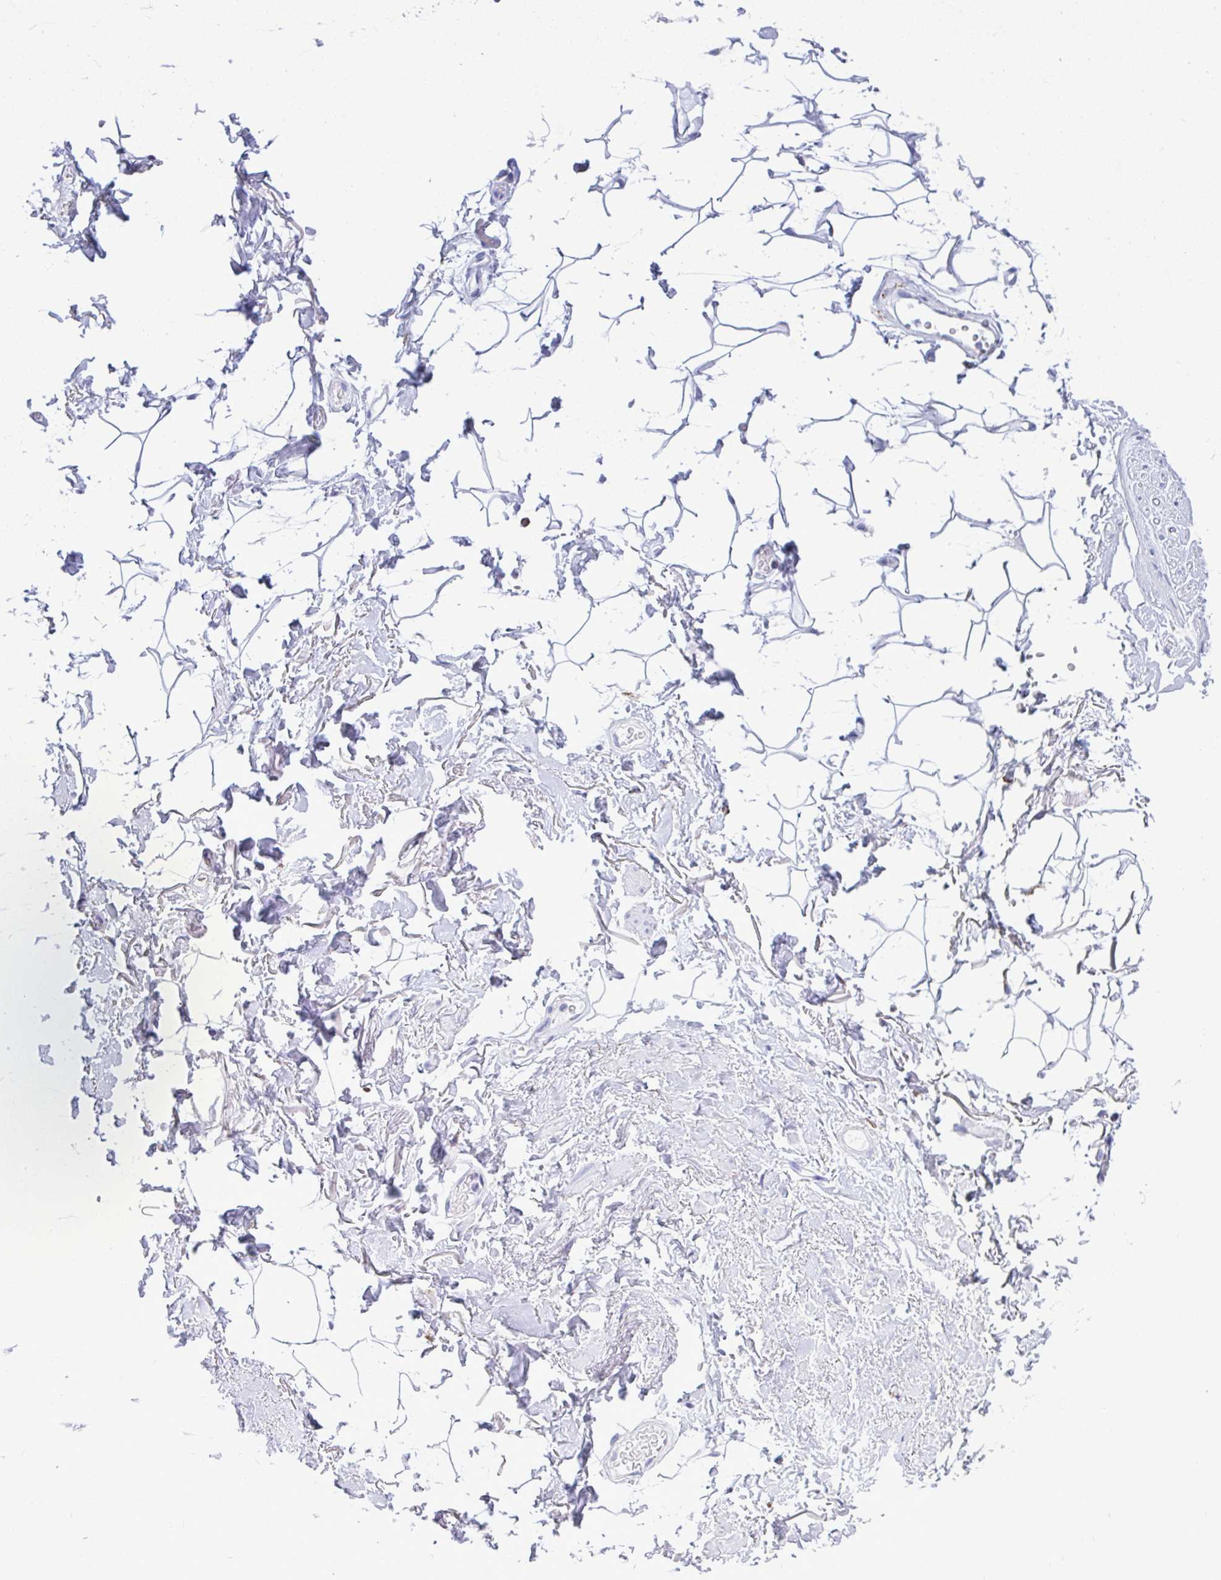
{"staining": {"intensity": "negative", "quantity": "none", "location": "none"}, "tissue": "adipose tissue", "cell_type": "Adipocytes", "image_type": "normal", "snomed": [{"axis": "morphology", "description": "Normal tissue, NOS"}, {"axis": "topography", "description": "Anal"}, {"axis": "topography", "description": "Peripheral nerve tissue"}], "caption": "Immunohistochemistry (IHC) of benign human adipose tissue displays no positivity in adipocytes. (Brightfield microscopy of DAB IHC at high magnification).", "gene": "CPVL", "patient": {"sex": "male", "age": 78}}